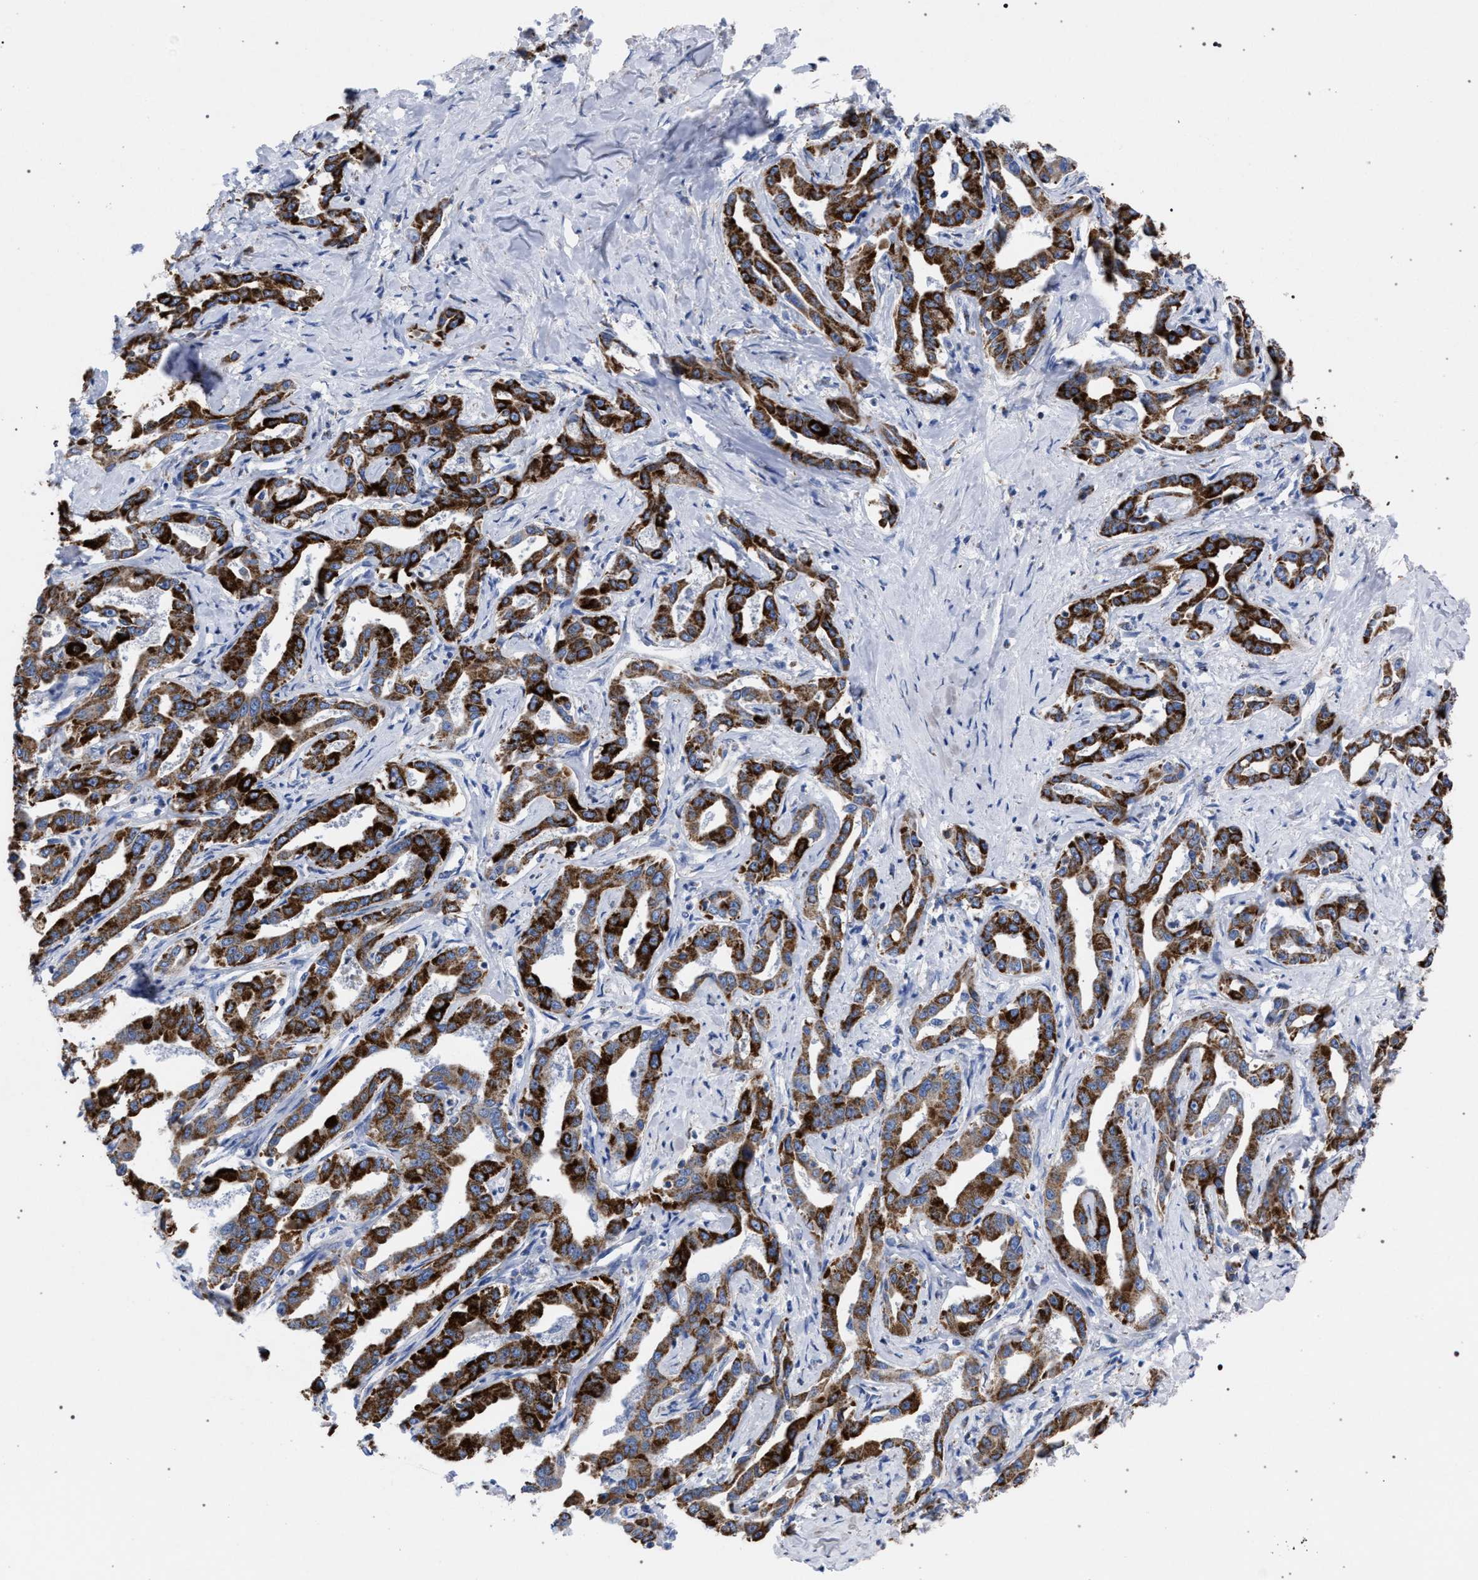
{"staining": {"intensity": "strong", "quantity": ">75%", "location": "cytoplasmic/membranous"}, "tissue": "liver cancer", "cell_type": "Tumor cells", "image_type": "cancer", "snomed": [{"axis": "morphology", "description": "Cholangiocarcinoma"}, {"axis": "topography", "description": "Liver"}], "caption": "Liver cancer stained with DAB (3,3'-diaminobenzidine) immunohistochemistry exhibits high levels of strong cytoplasmic/membranous expression in about >75% of tumor cells.", "gene": "ACADS", "patient": {"sex": "male", "age": 59}}